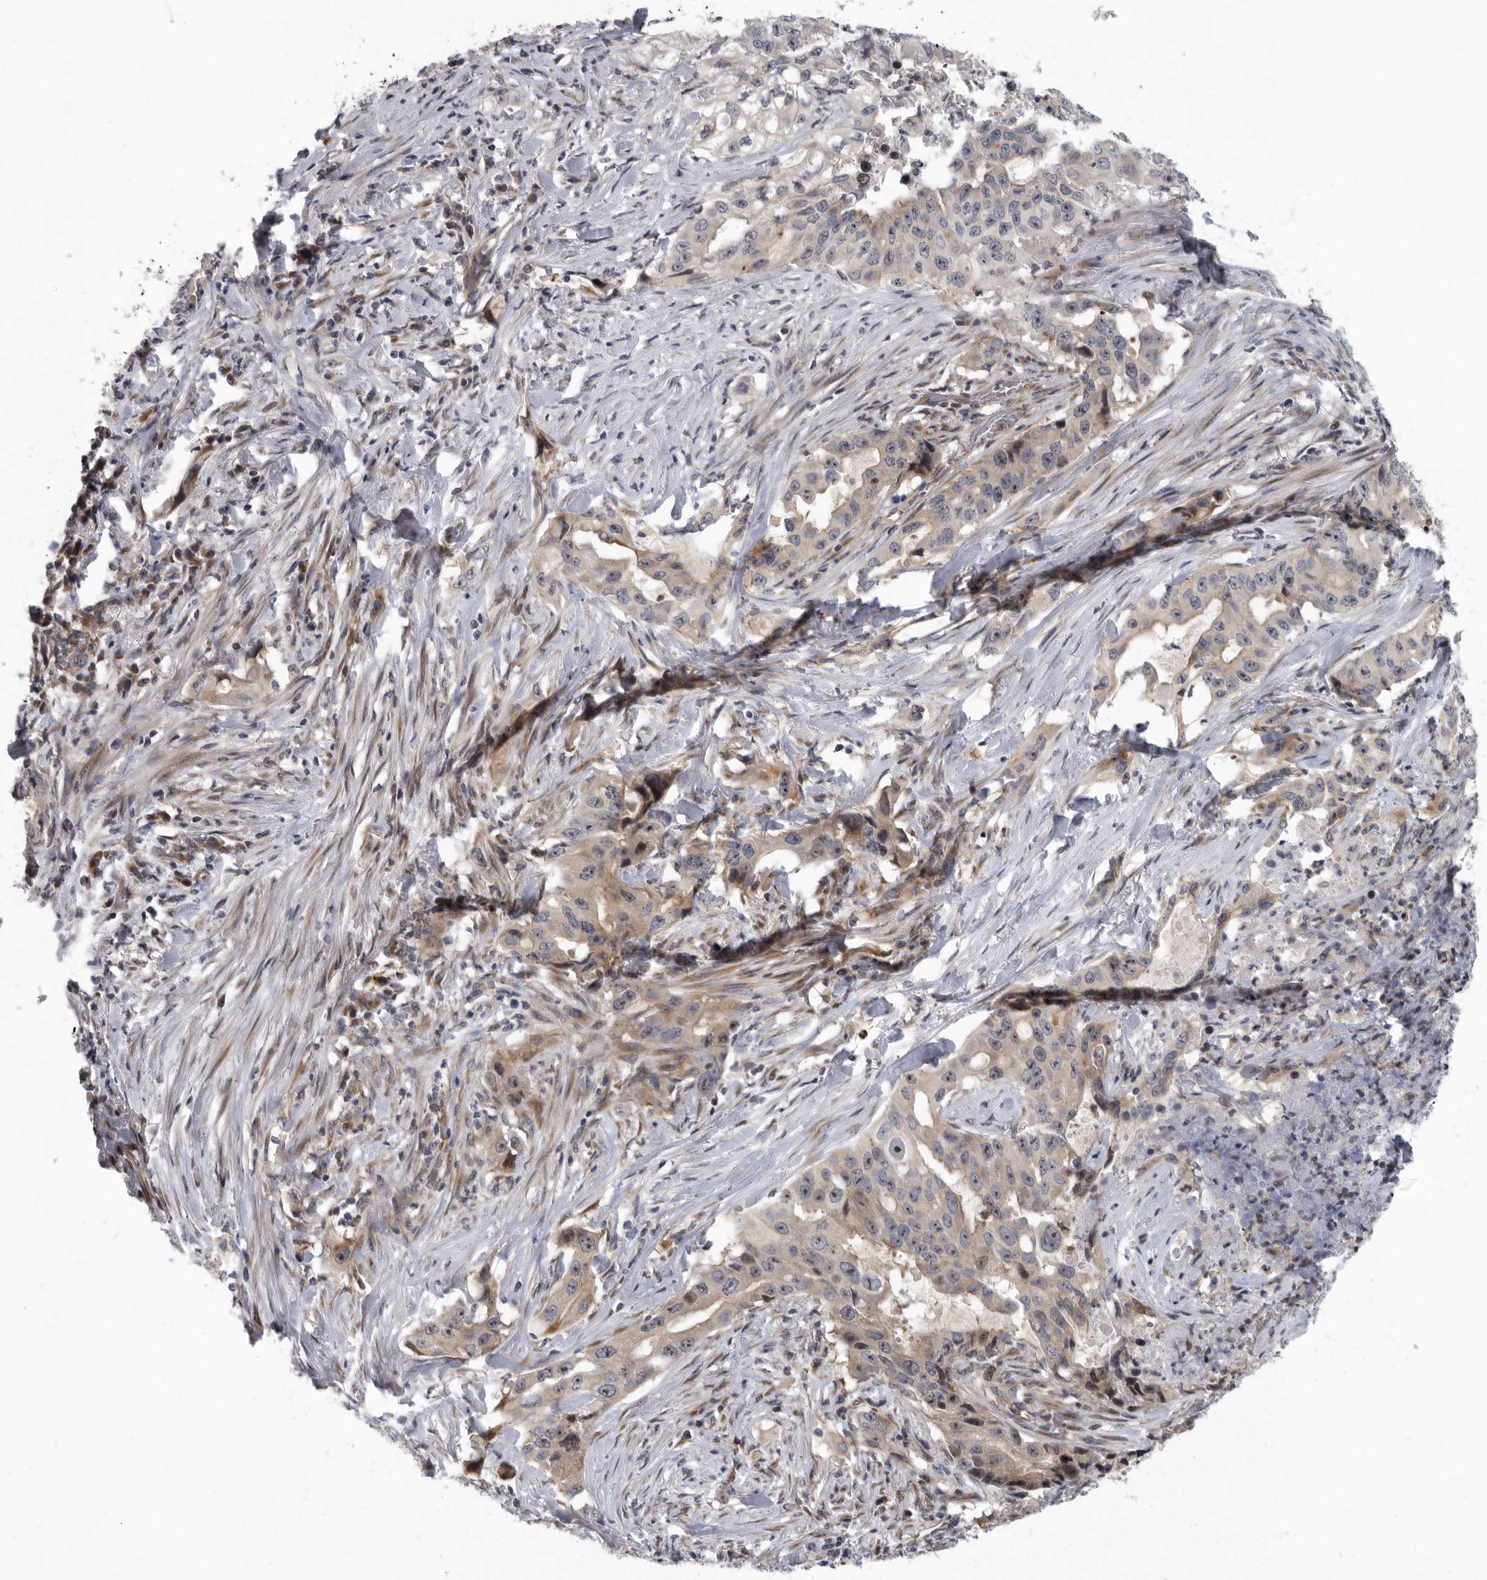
{"staining": {"intensity": "weak", "quantity": "25%-75%", "location": "cytoplasmic/membranous,nuclear"}, "tissue": "lung cancer", "cell_type": "Tumor cells", "image_type": "cancer", "snomed": [{"axis": "morphology", "description": "Adenocarcinoma, NOS"}, {"axis": "topography", "description": "Lung"}], "caption": "Immunohistochemistry (IHC) histopathology image of human lung adenocarcinoma stained for a protein (brown), which shows low levels of weak cytoplasmic/membranous and nuclear expression in approximately 25%-75% of tumor cells.", "gene": "PDCD11", "patient": {"sex": "female", "age": 51}}